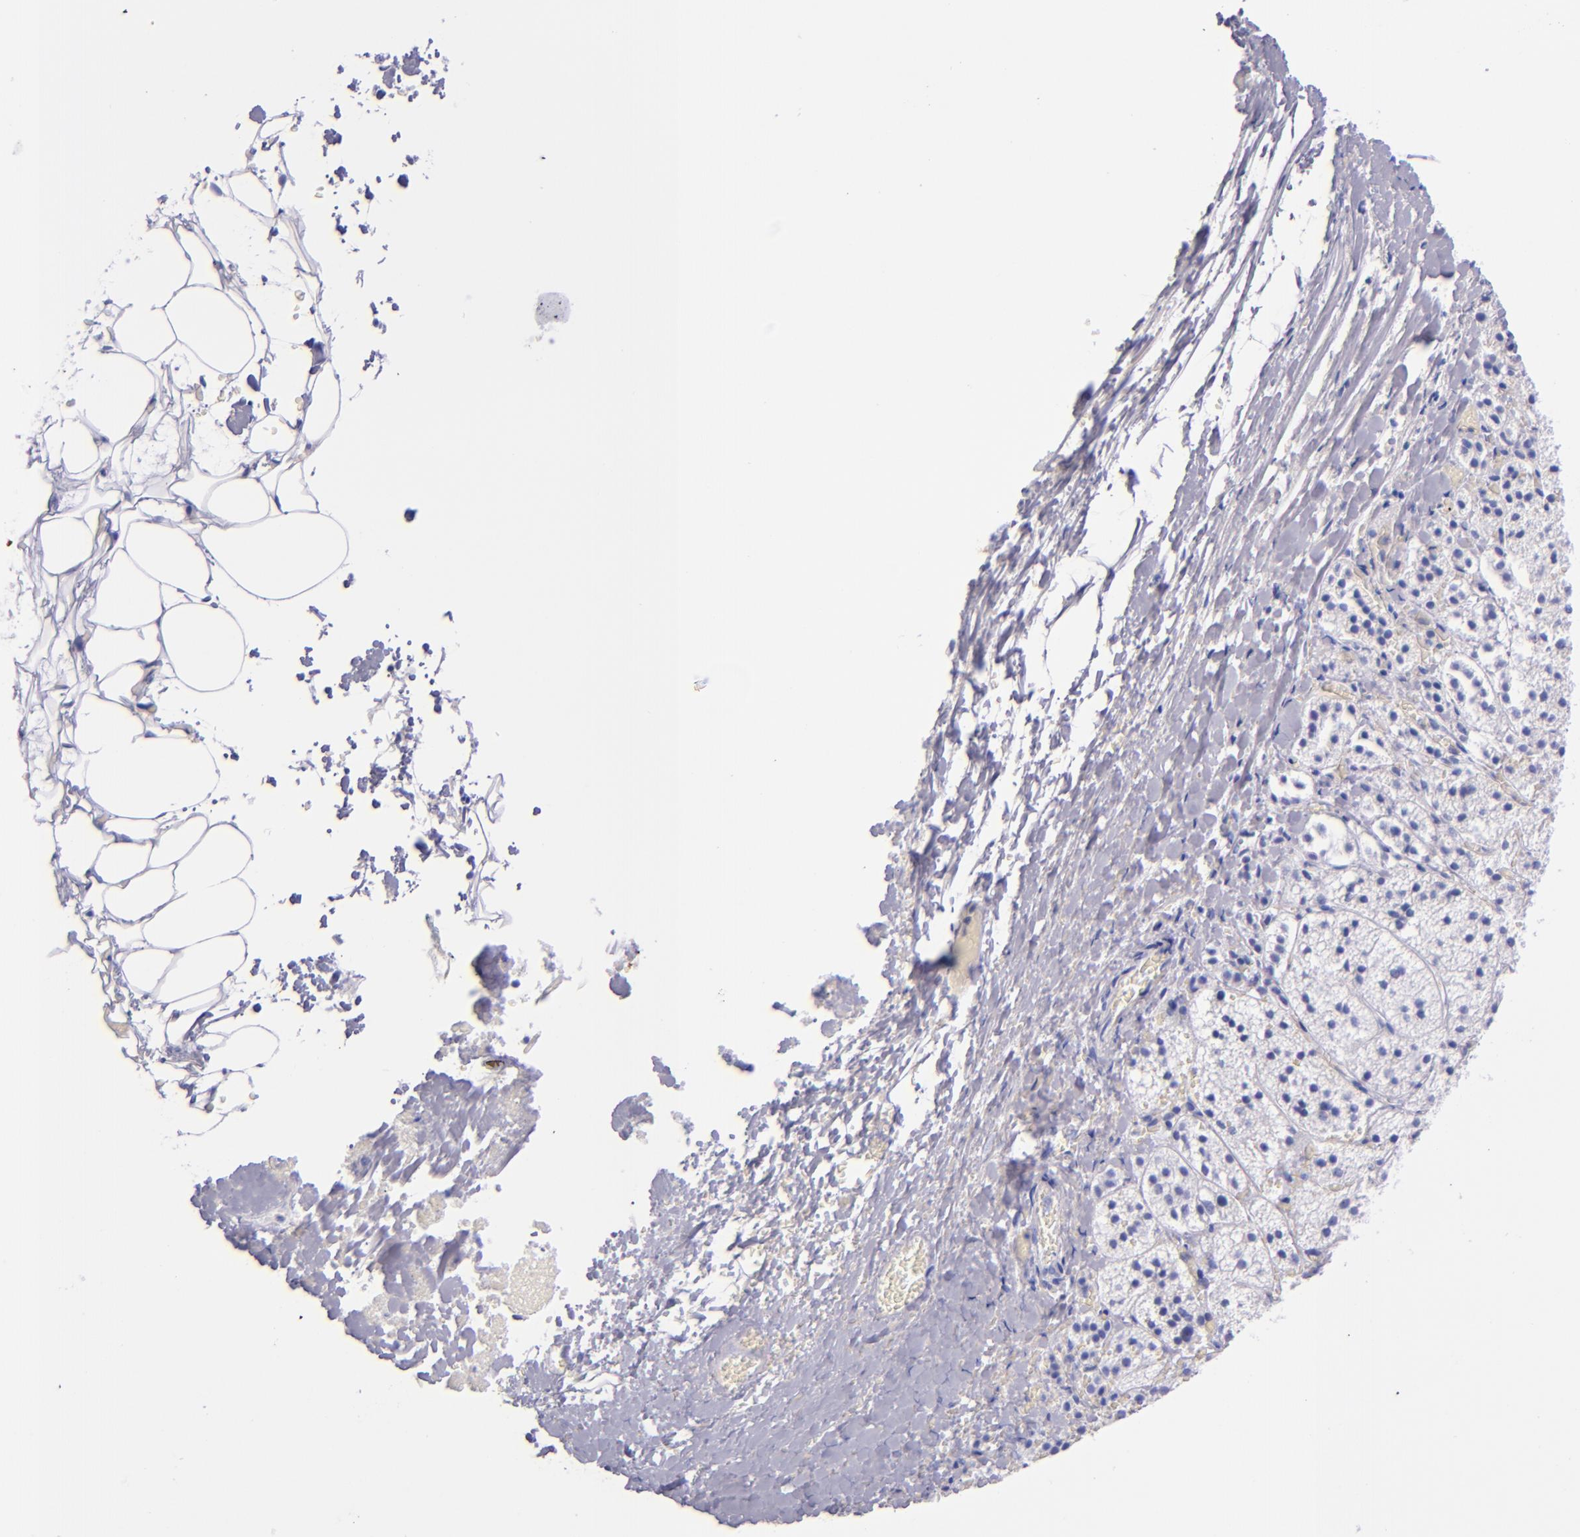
{"staining": {"intensity": "negative", "quantity": "none", "location": "none"}, "tissue": "adrenal gland", "cell_type": "Glandular cells", "image_type": "normal", "snomed": [{"axis": "morphology", "description": "Normal tissue, NOS"}, {"axis": "topography", "description": "Adrenal gland"}], "caption": "High power microscopy photomicrograph of an IHC photomicrograph of unremarkable adrenal gland, revealing no significant positivity in glandular cells.", "gene": "SFTPA2", "patient": {"sex": "female", "age": 44}}